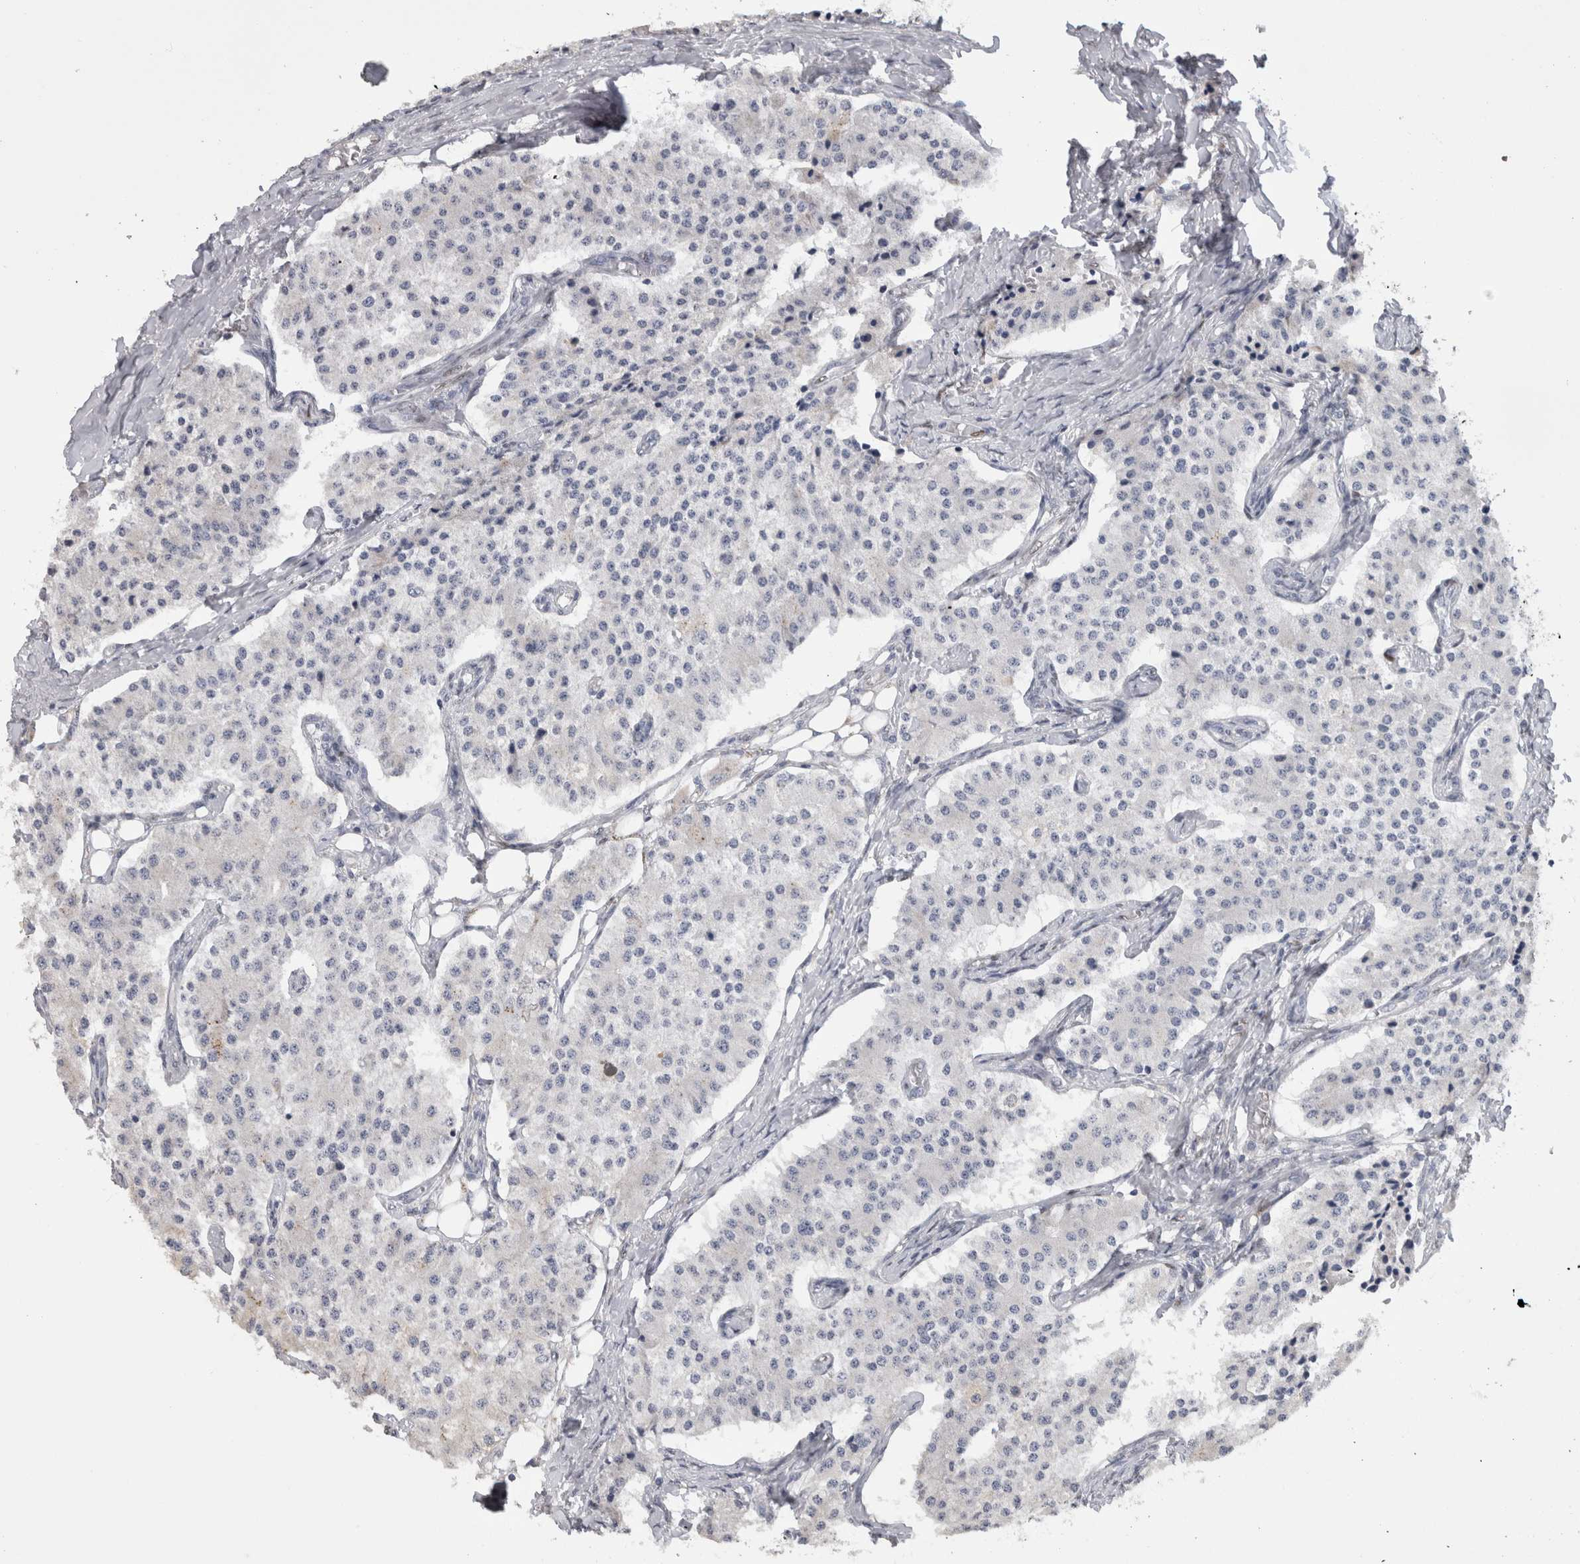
{"staining": {"intensity": "negative", "quantity": "none", "location": "none"}, "tissue": "carcinoid", "cell_type": "Tumor cells", "image_type": "cancer", "snomed": [{"axis": "morphology", "description": "Carcinoid, malignant, NOS"}, {"axis": "topography", "description": "Colon"}], "caption": "DAB immunohistochemical staining of human carcinoid (malignant) reveals no significant expression in tumor cells.", "gene": "IL33", "patient": {"sex": "female", "age": 52}}